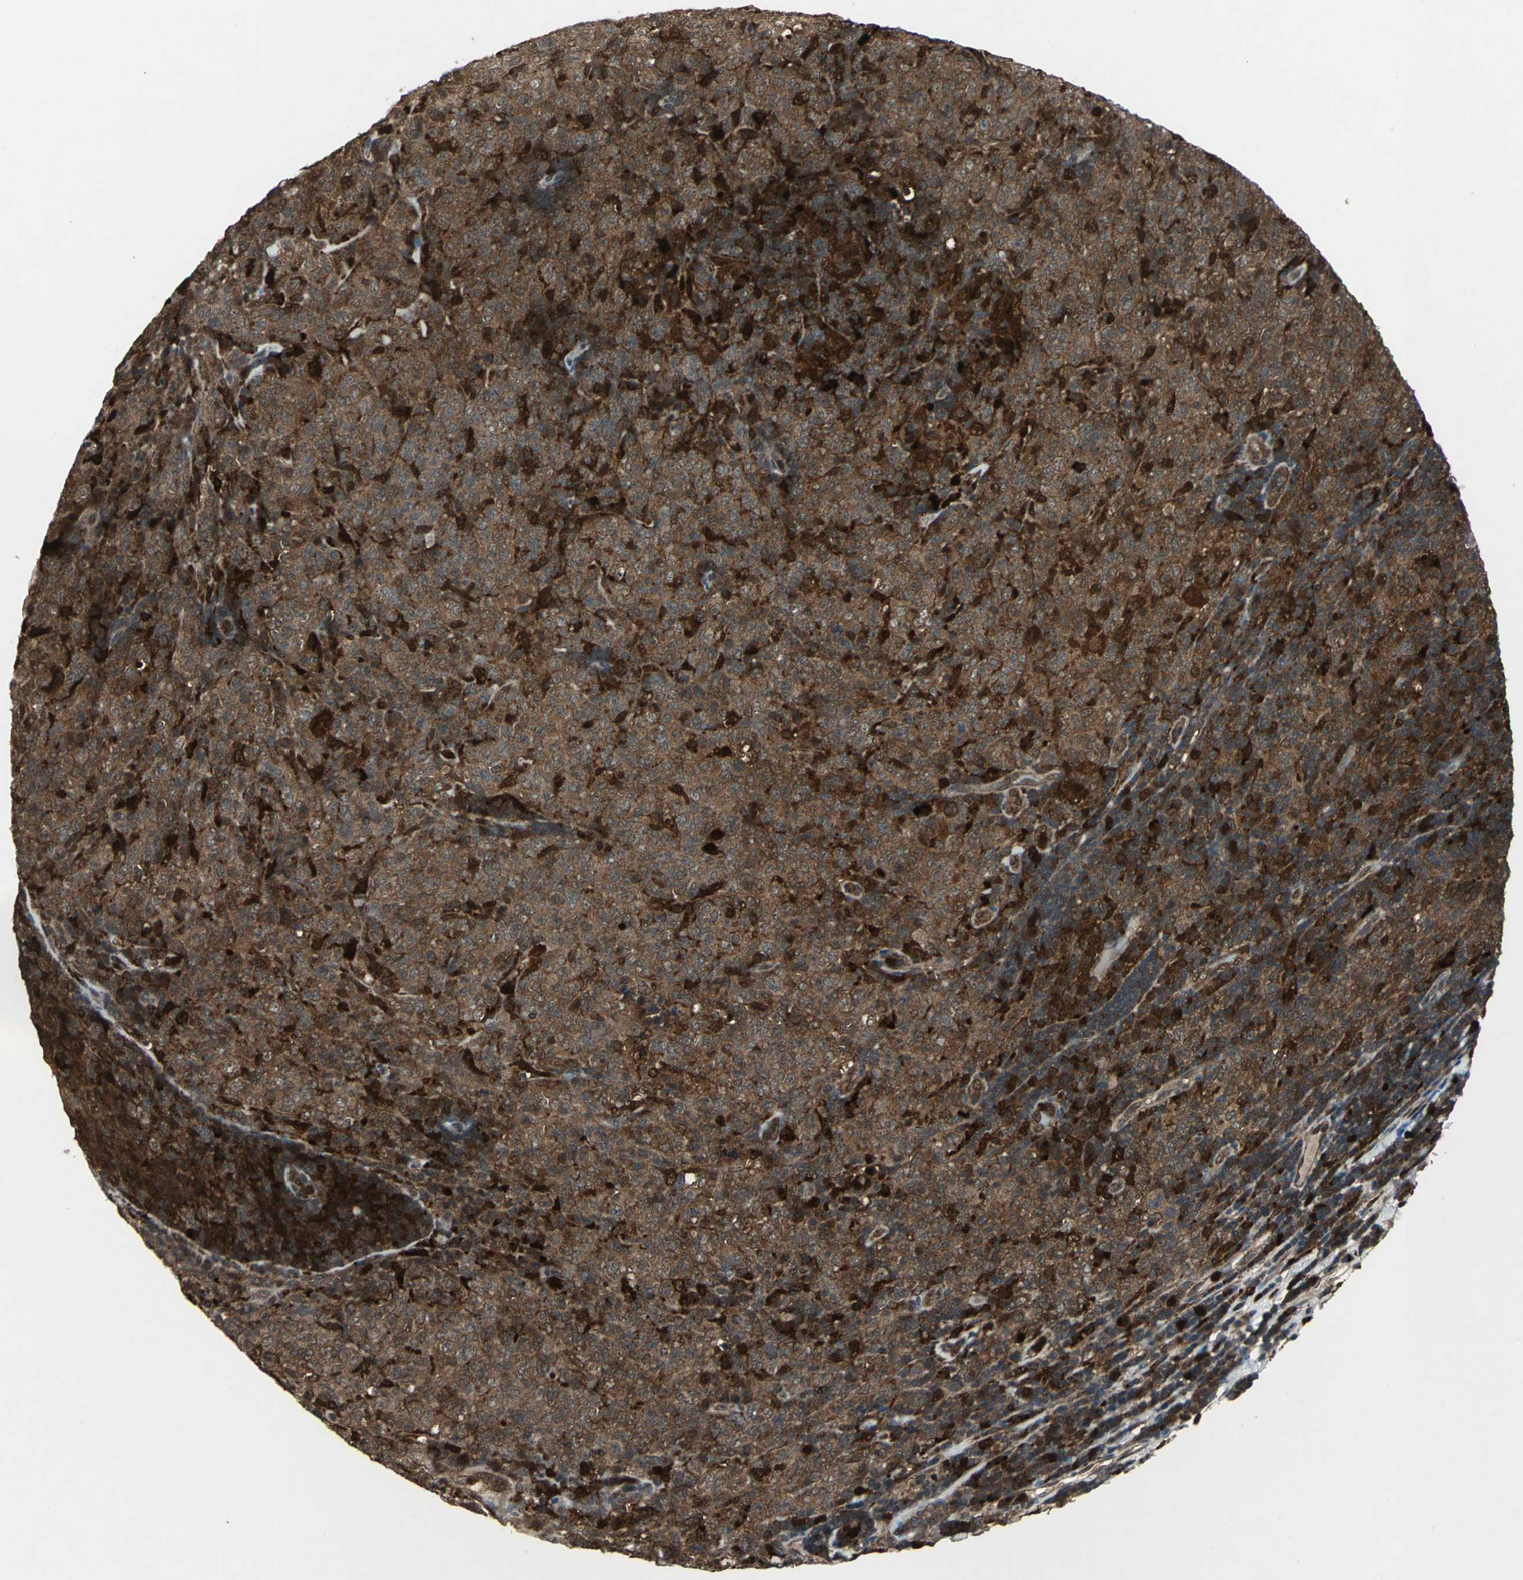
{"staining": {"intensity": "strong", "quantity": ">75%", "location": "cytoplasmic/membranous,nuclear"}, "tissue": "lymphoma", "cell_type": "Tumor cells", "image_type": "cancer", "snomed": [{"axis": "morphology", "description": "Malignant lymphoma, non-Hodgkin's type, High grade"}, {"axis": "topography", "description": "Tonsil"}], "caption": "The photomicrograph displays immunohistochemical staining of lymphoma. There is strong cytoplasmic/membranous and nuclear positivity is seen in approximately >75% of tumor cells. The protein is stained brown, and the nuclei are stained in blue (DAB (3,3'-diaminobenzidine) IHC with brightfield microscopy, high magnification).", "gene": "PYCARD", "patient": {"sex": "female", "age": 36}}